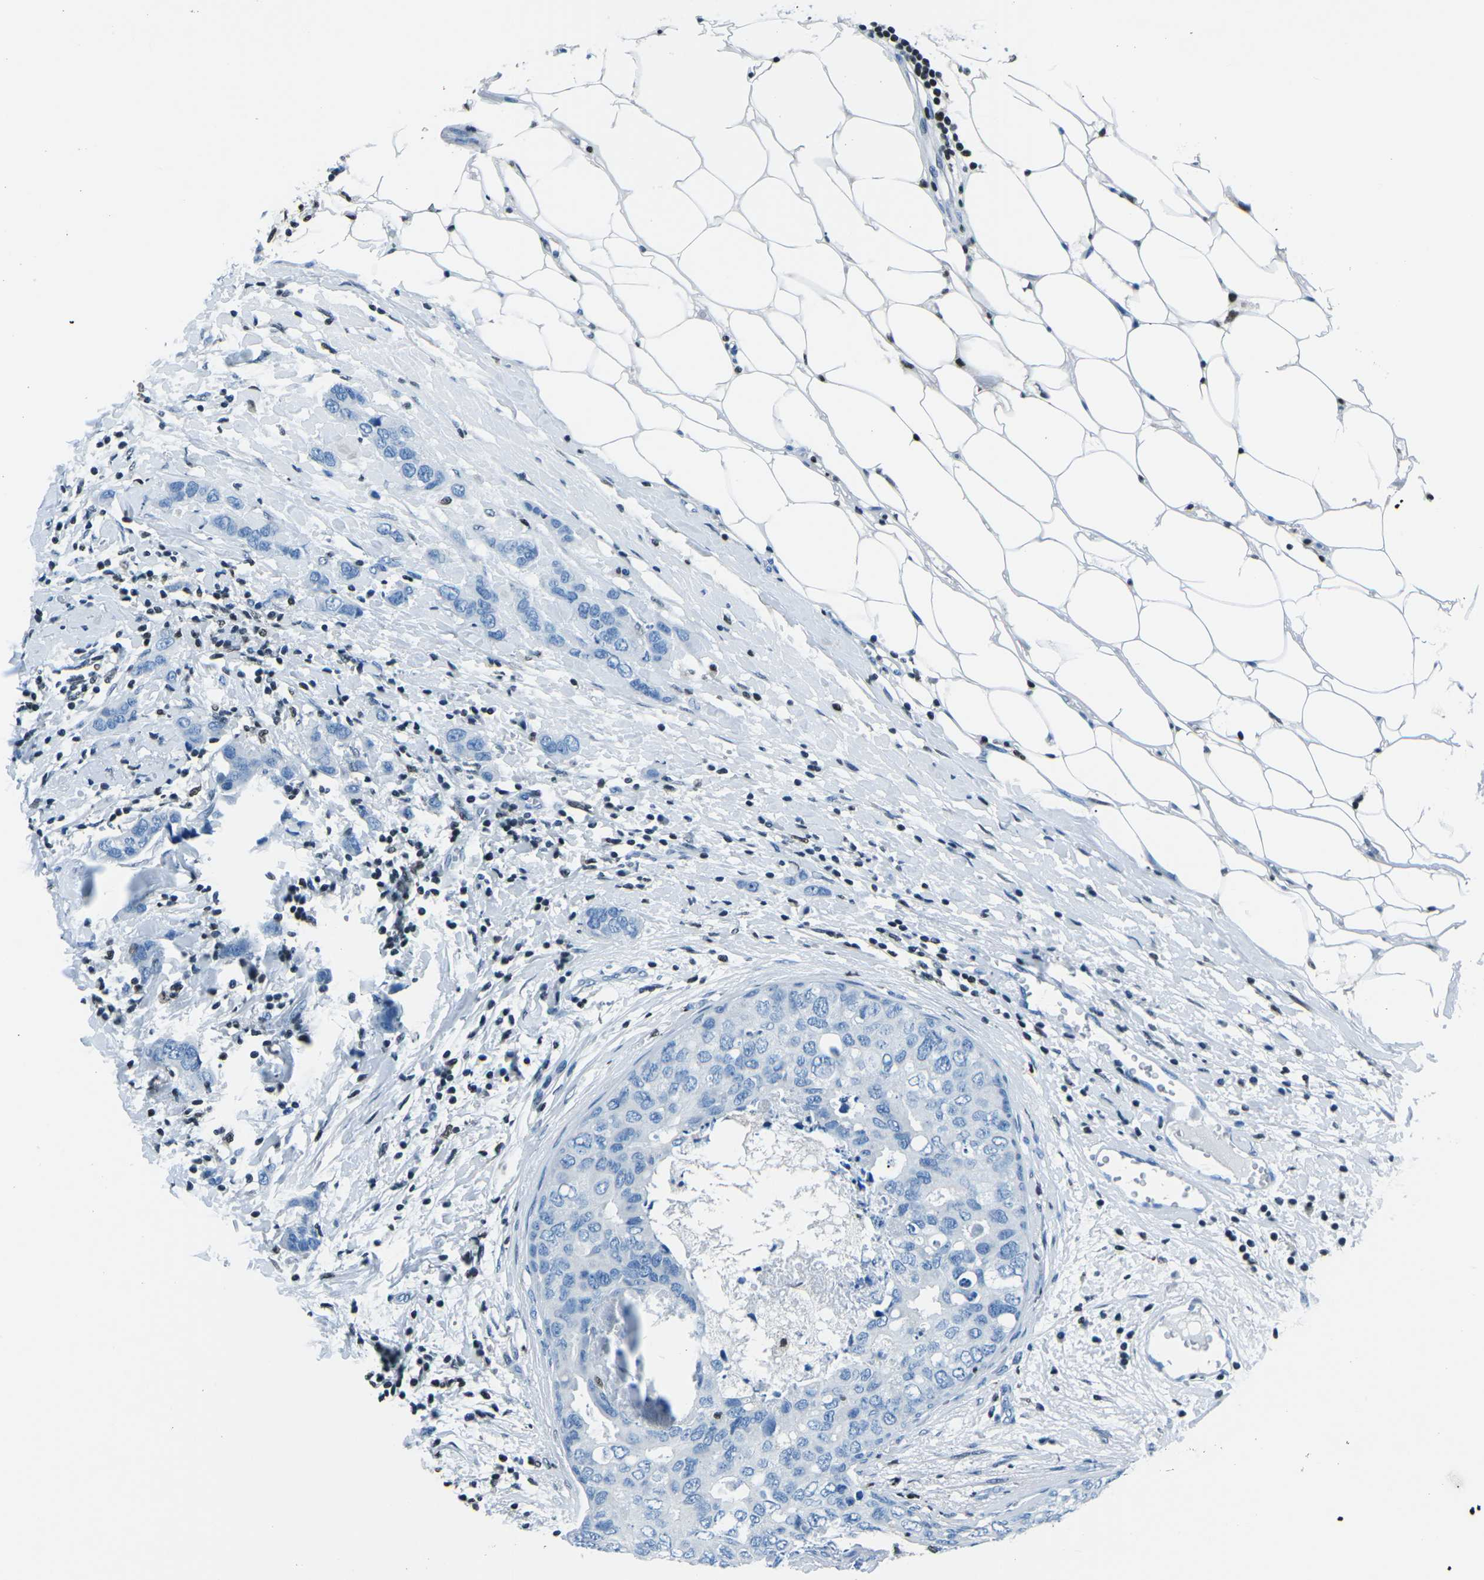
{"staining": {"intensity": "negative", "quantity": "none", "location": "none"}, "tissue": "breast cancer", "cell_type": "Tumor cells", "image_type": "cancer", "snomed": [{"axis": "morphology", "description": "Duct carcinoma"}, {"axis": "topography", "description": "Breast"}], "caption": "This is an immunohistochemistry micrograph of human intraductal carcinoma (breast). There is no positivity in tumor cells.", "gene": "CELF2", "patient": {"sex": "female", "age": 50}}